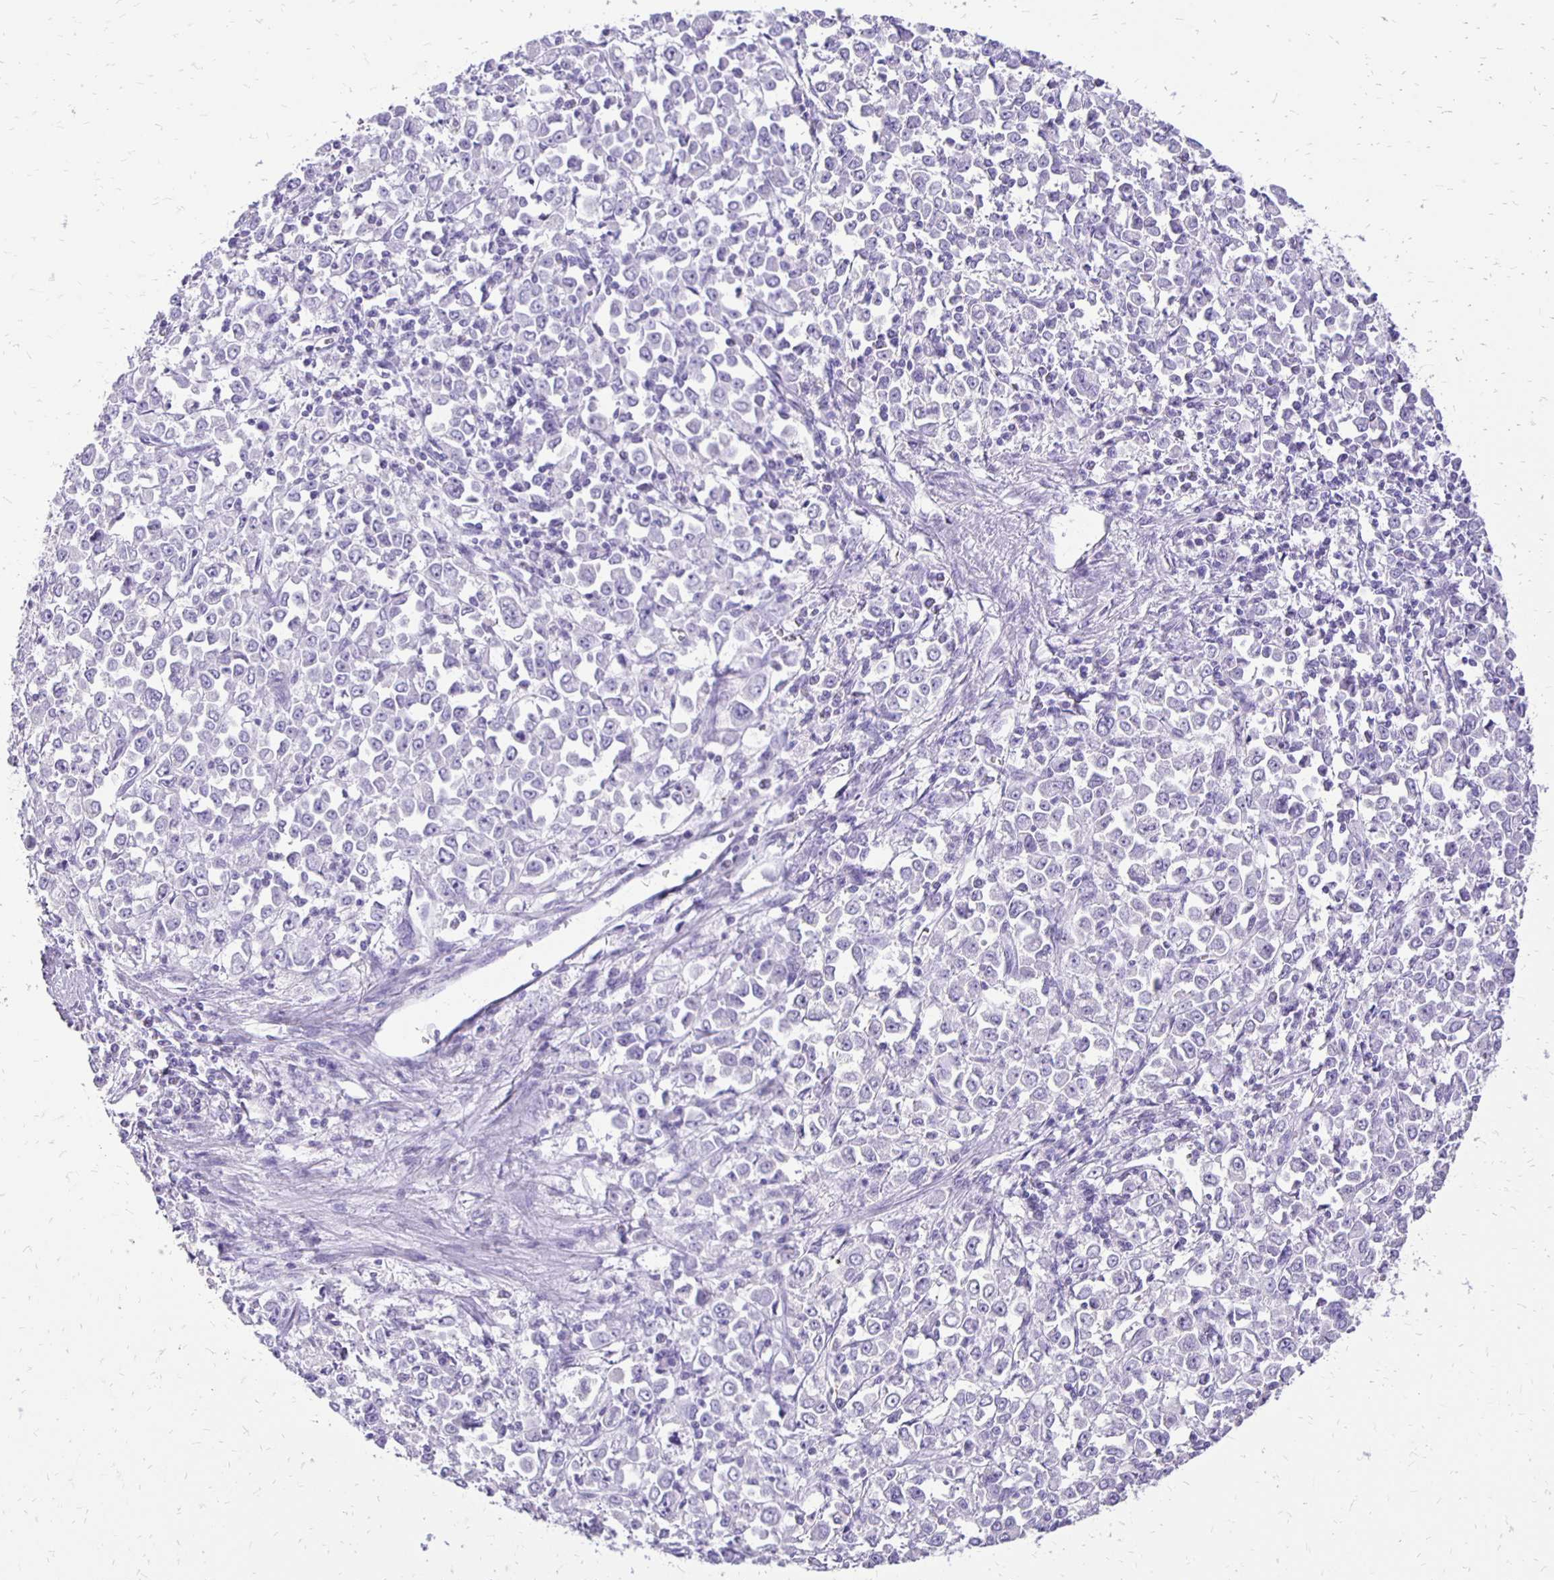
{"staining": {"intensity": "negative", "quantity": "none", "location": "none"}, "tissue": "stomach cancer", "cell_type": "Tumor cells", "image_type": "cancer", "snomed": [{"axis": "morphology", "description": "Adenocarcinoma, NOS"}, {"axis": "topography", "description": "Stomach, upper"}], "caption": "This is an immunohistochemistry (IHC) histopathology image of stomach adenocarcinoma. There is no staining in tumor cells.", "gene": "ANKRD45", "patient": {"sex": "male", "age": 70}}